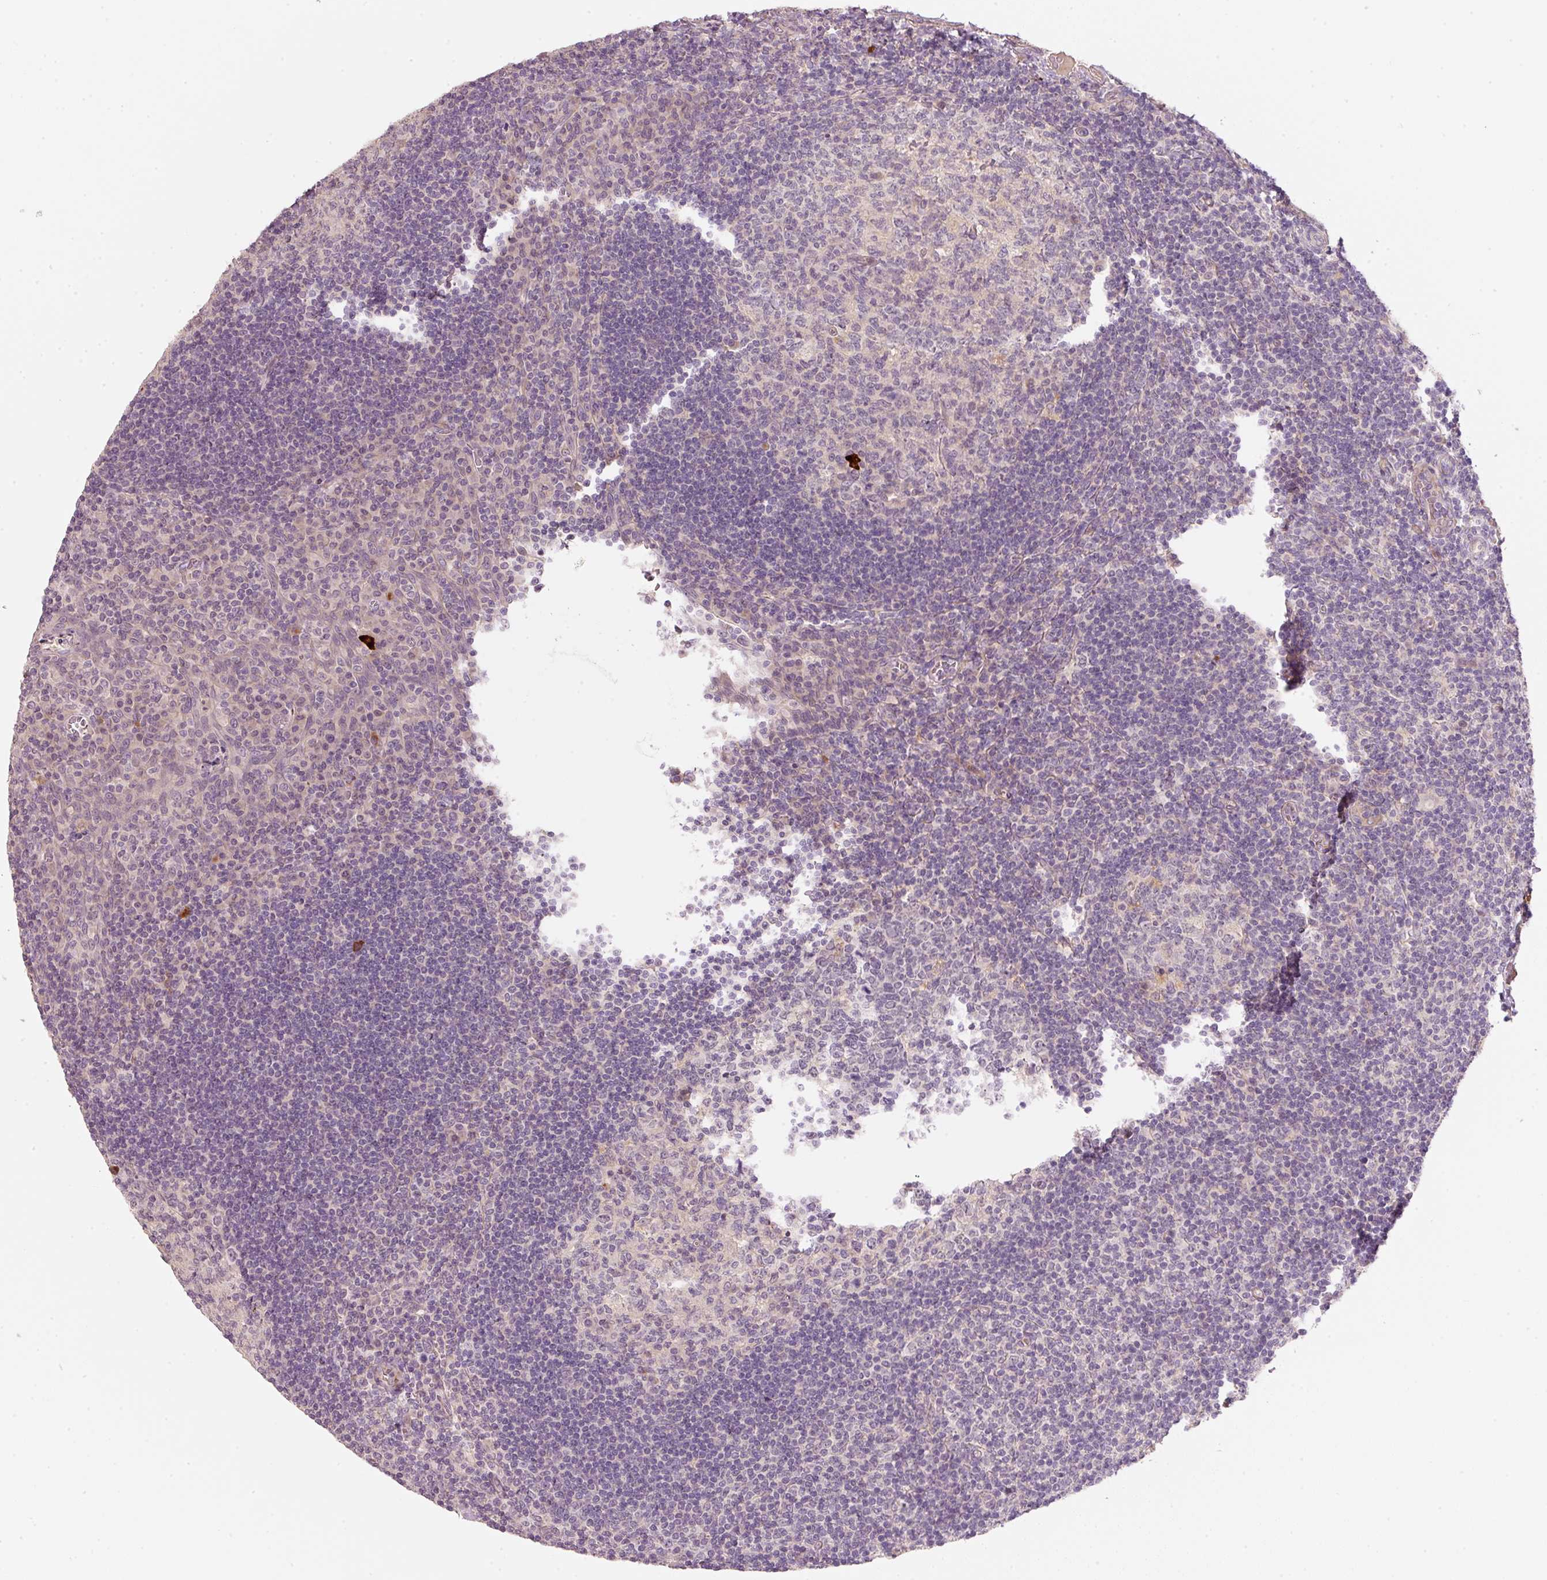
{"staining": {"intensity": "negative", "quantity": "none", "location": "none"}, "tissue": "tonsil", "cell_type": "Germinal center cells", "image_type": "normal", "snomed": [{"axis": "morphology", "description": "Normal tissue, NOS"}, {"axis": "topography", "description": "Tonsil"}], "caption": "High power microscopy histopathology image of an immunohistochemistry (IHC) image of benign tonsil, revealing no significant expression in germinal center cells.", "gene": "TIRAP", "patient": {"sex": "male", "age": 17}}